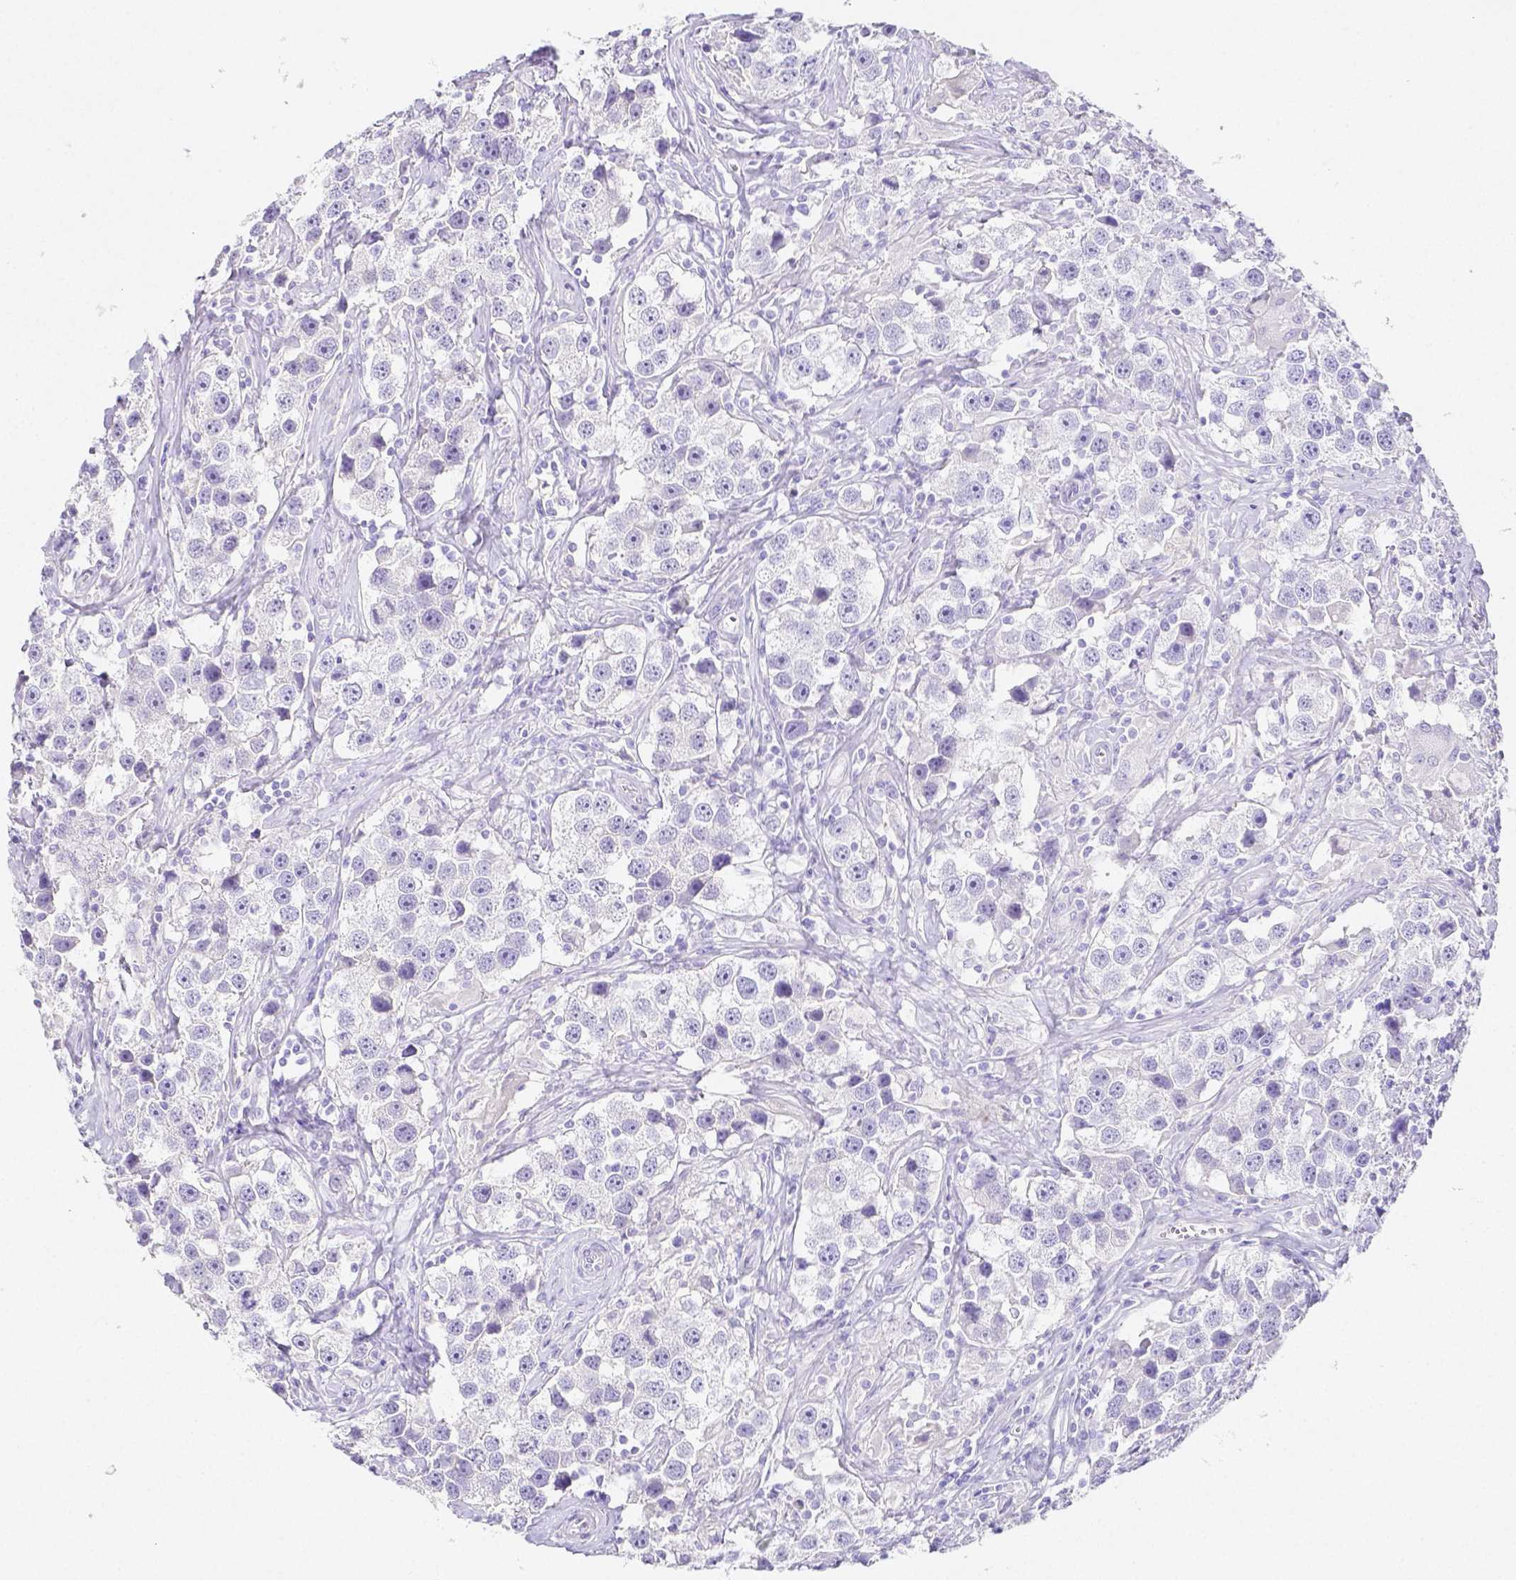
{"staining": {"intensity": "negative", "quantity": "none", "location": "none"}, "tissue": "testis cancer", "cell_type": "Tumor cells", "image_type": "cancer", "snomed": [{"axis": "morphology", "description": "Seminoma, NOS"}, {"axis": "topography", "description": "Testis"}], "caption": "Immunohistochemical staining of human seminoma (testis) displays no significant staining in tumor cells.", "gene": "ARHGAP36", "patient": {"sex": "male", "age": 49}}